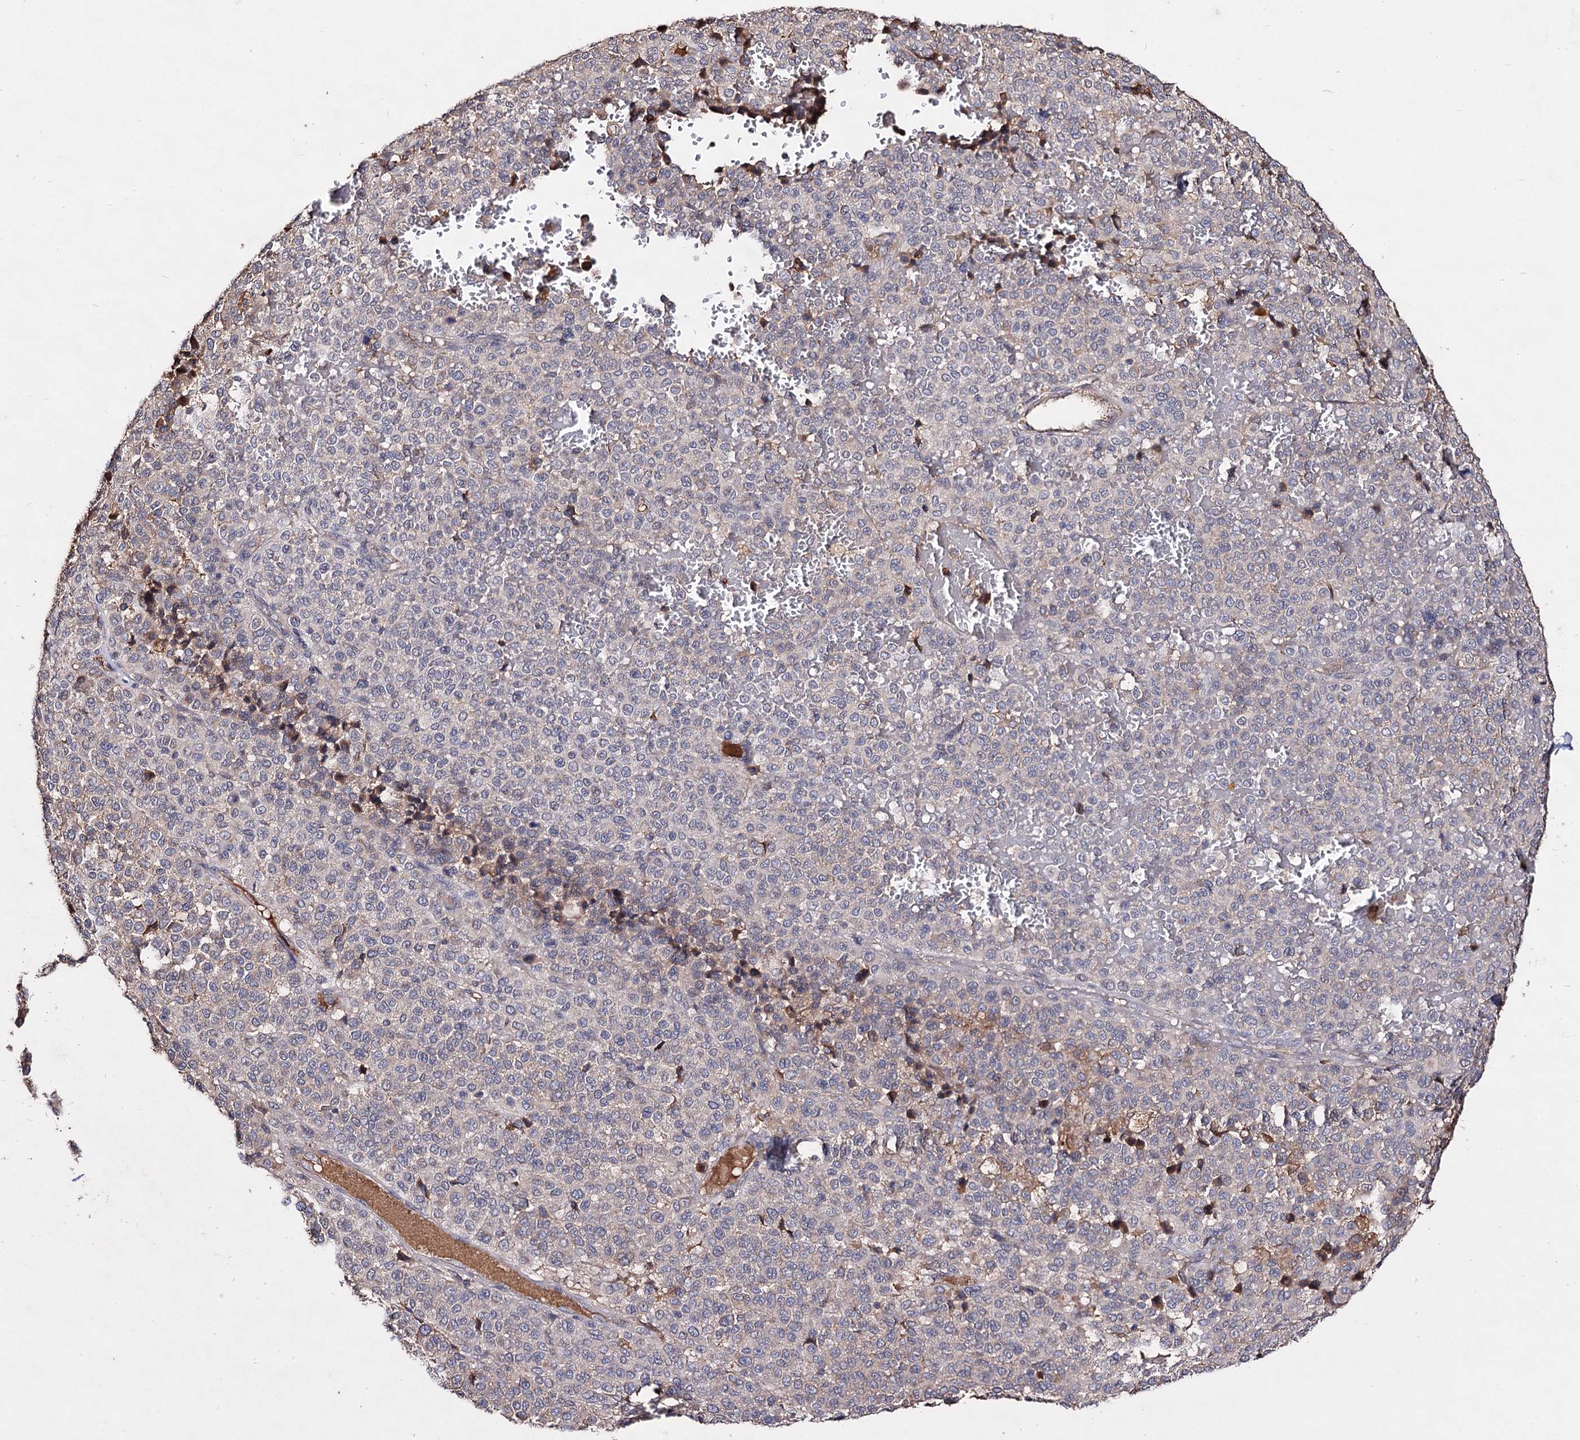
{"staining": {"intensity": "negative", "quantity": "none", "location": "none"}, "tissue": "melanoma", "cell_type": "Tumor cells", "image_type": "cancer", "snomed": [{"axis": "morphology", "description": "Malignant melanoma, Metastatic site"}, {"axis": "topography", "description": "Pancreas"}], "caption": "Immunohistochemistry of human malignant melanoma (metastatic site) reveals no positivity in tumor cells.", "gene": "ARFIP2", "patient": {"sex": "female", "age": 30}}